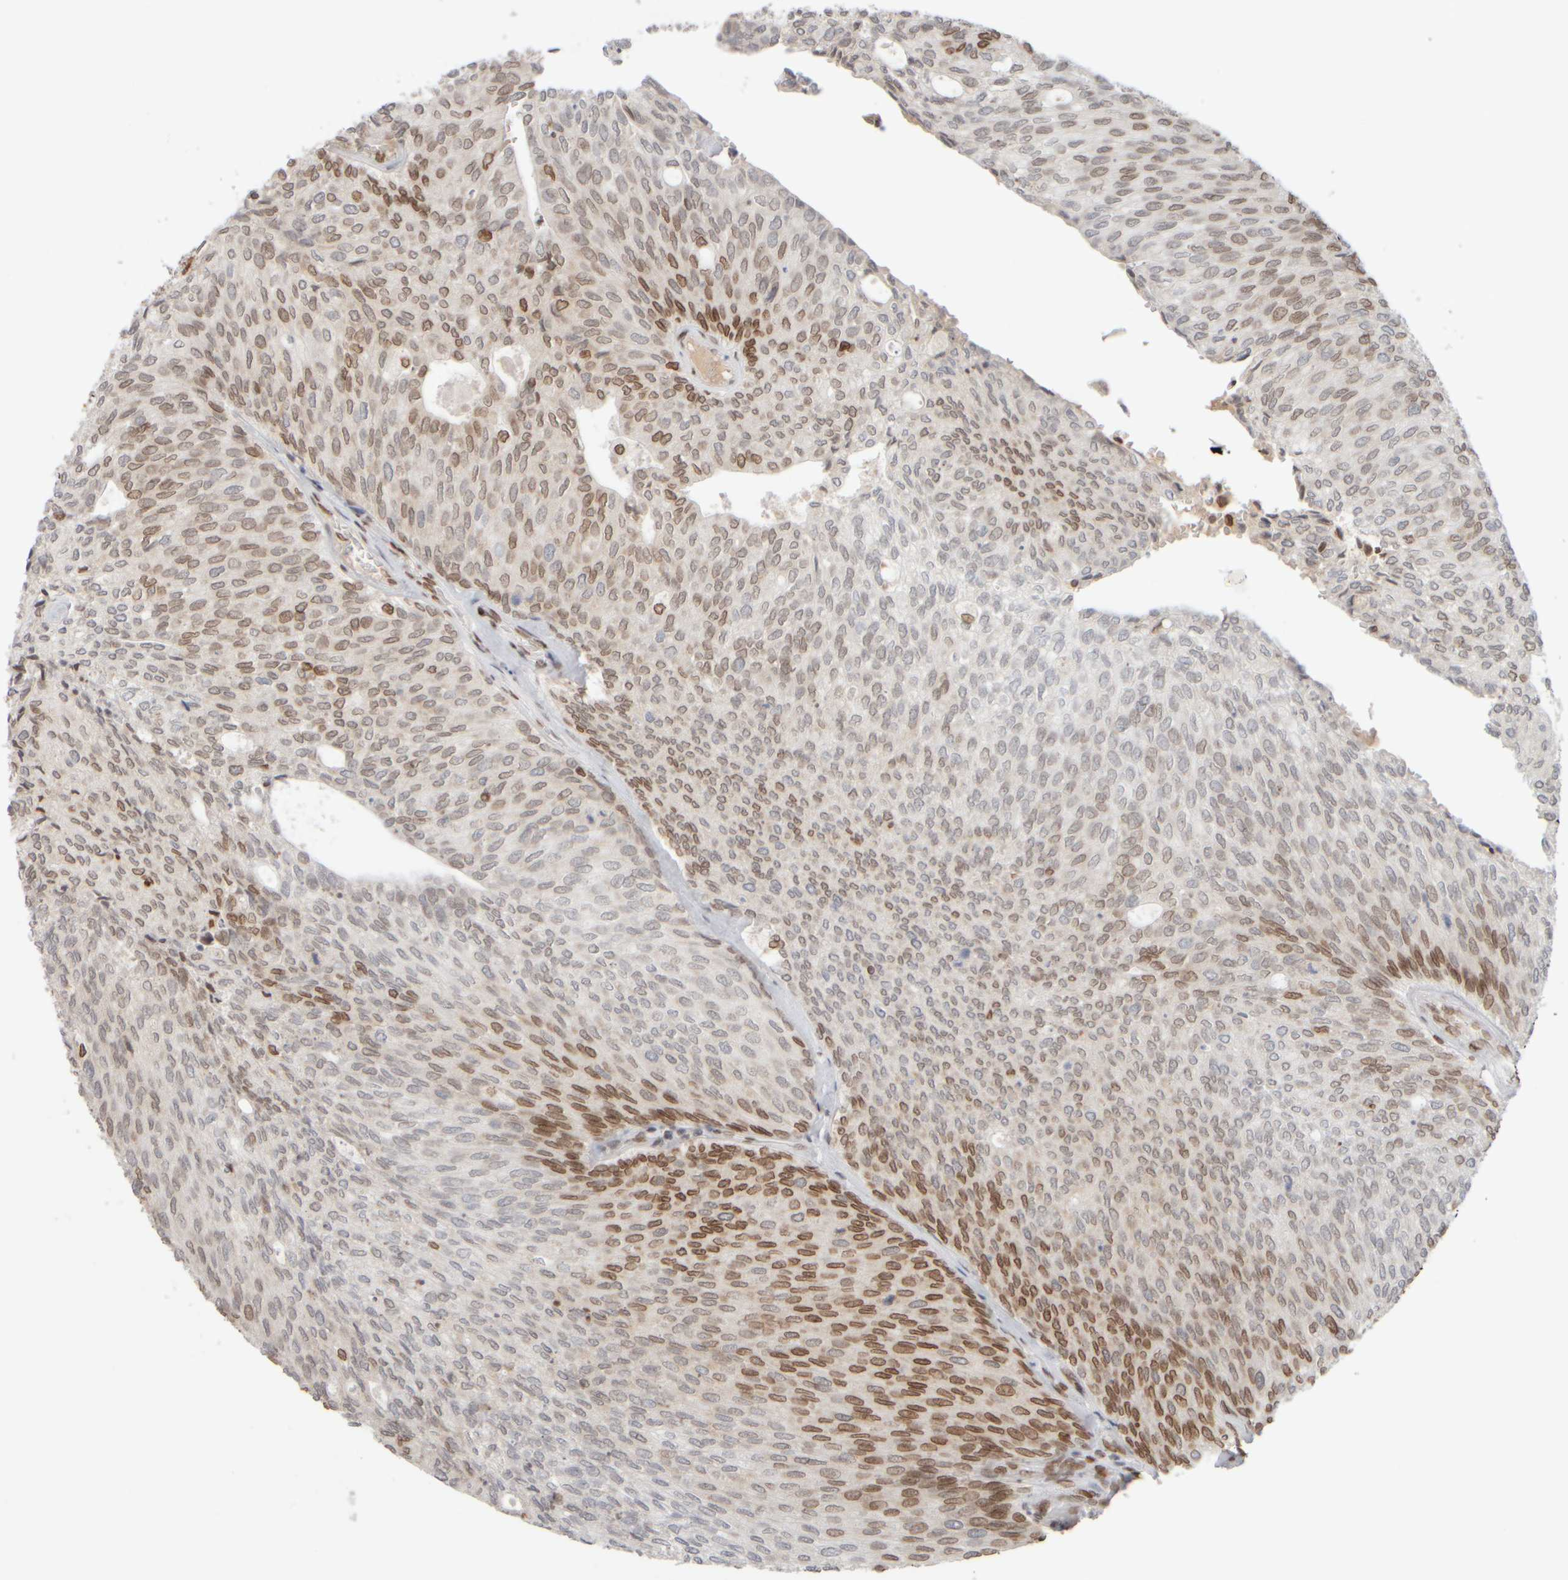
{"staining": {"intensity": "moderate", "quantity": "25%-75%", "location": "cytoplasmic/membranous,nuclear"}, "tissue": "urothelial cancer", "cell_type": "Tumor cells", "image_type": "cancer", "snomed": [{"axis": "morphology", "description": "Urothelial carcinoma, Low grade"}, {"axis": "topography", "description": "Urinary bladder"}], "caption": "This is an image of IHC staining of urothelial carcinoma (low-grade), which shows moderate positivity in the cytoplasmic/membranous and nuclear of tumor cells.", "gene": "ZC3HC1", "patient": {"sex": "female", "age": 79}}